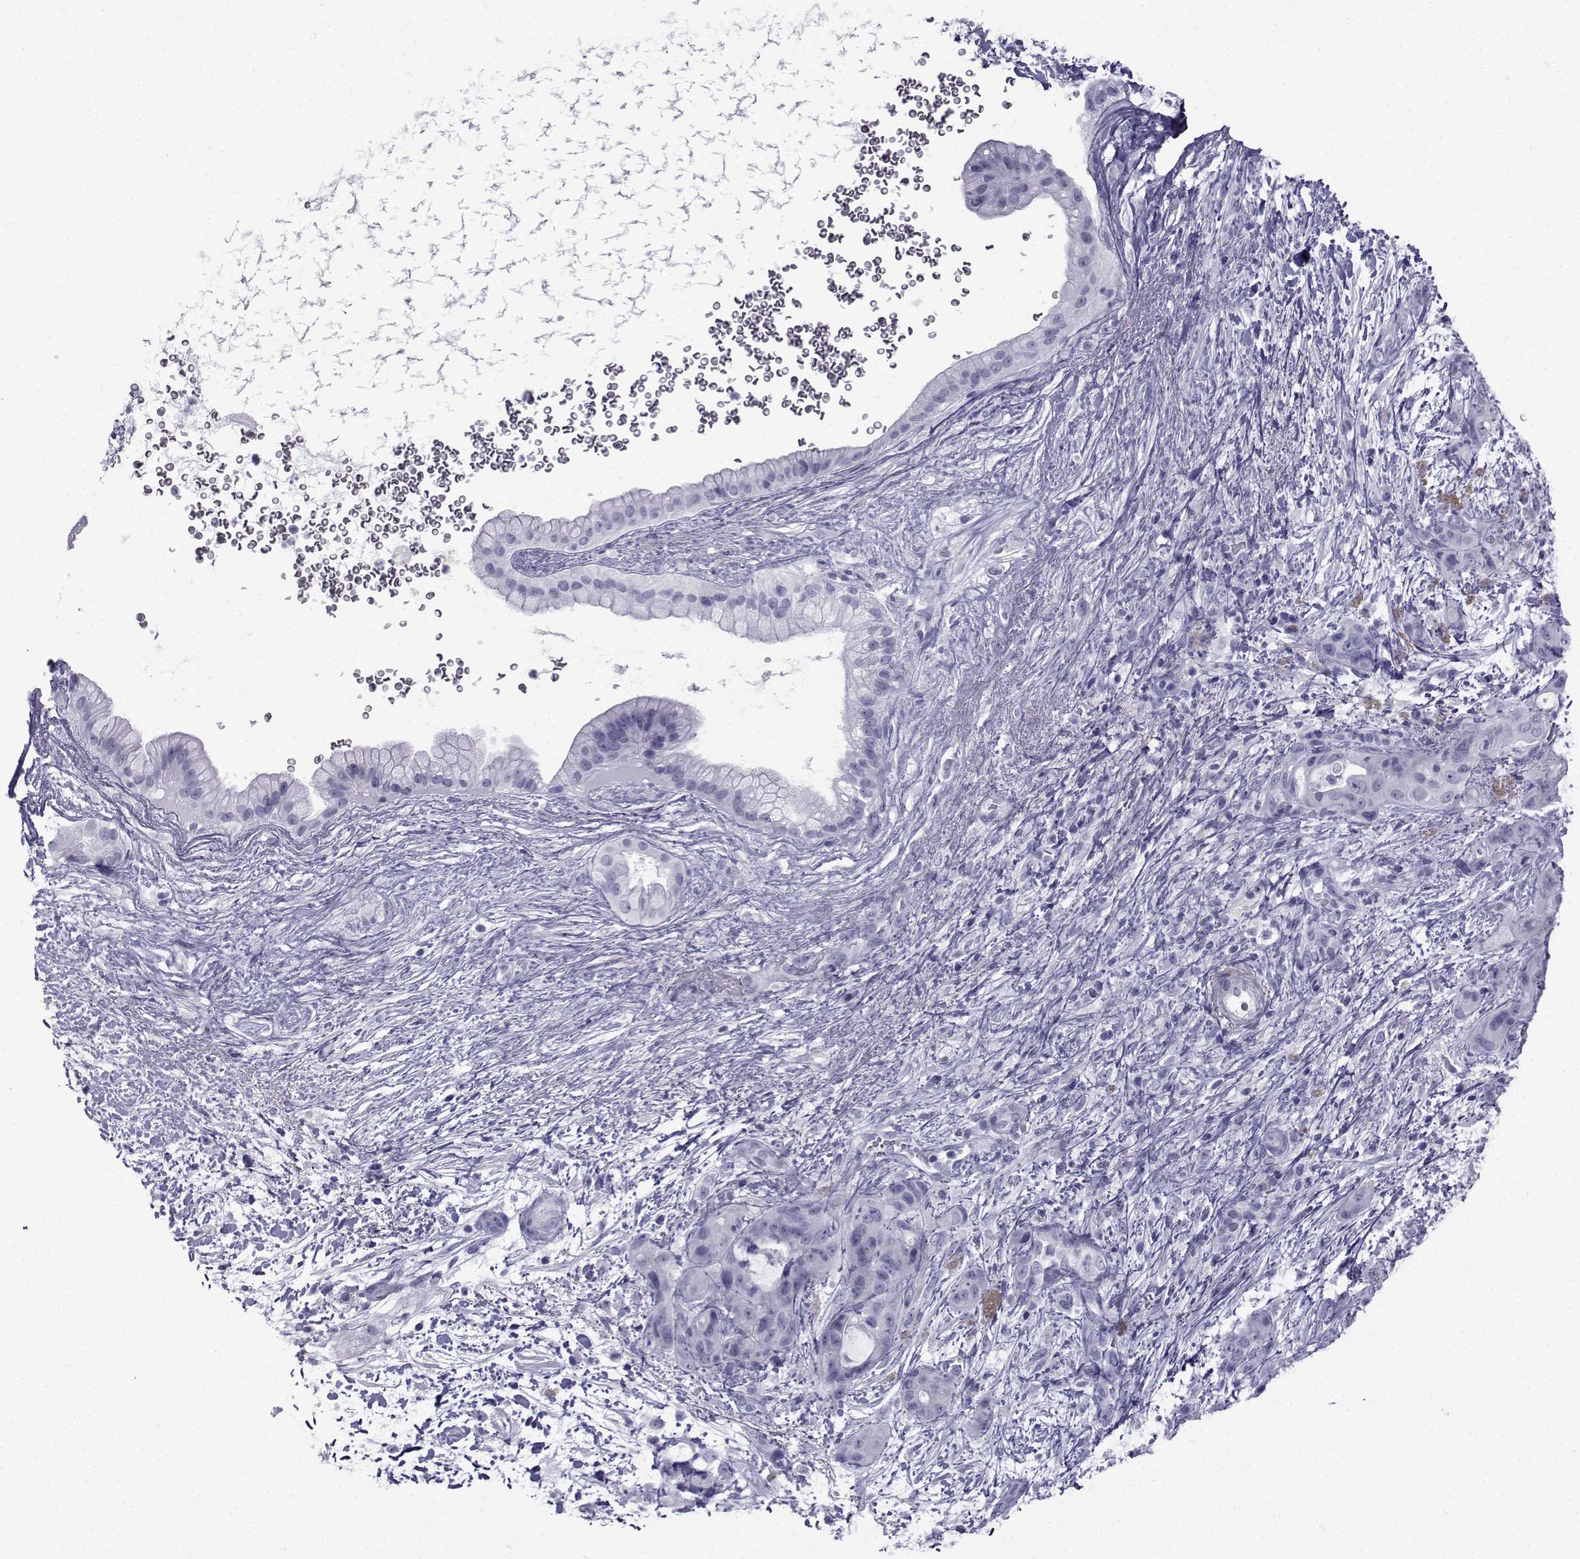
{"staining": {"intensity": "negative", "quantity": "none", "location": "none"}, "tissue": "pancreatic cancer", "cell_type": "Tumor cells", "image_type": "cancer", "snomed": [{"axis": "morphology", "description": "Adenocarcinoma, NOS"}, {"axis": "topography", "description": "Pancreas"}], "caption": "This is a photomicrograph of IHC staining of pancreatic cancer (adenocarcinoma), which shows no positivity in tumor cells. The staining was performed using DAB to visualize the protein expression in brown, while the nuclei were stained in blue with hematoxylin (Magnification: 20x).", "gene": "SPANXD", "patient": {"sex": "male", "age": 71}}